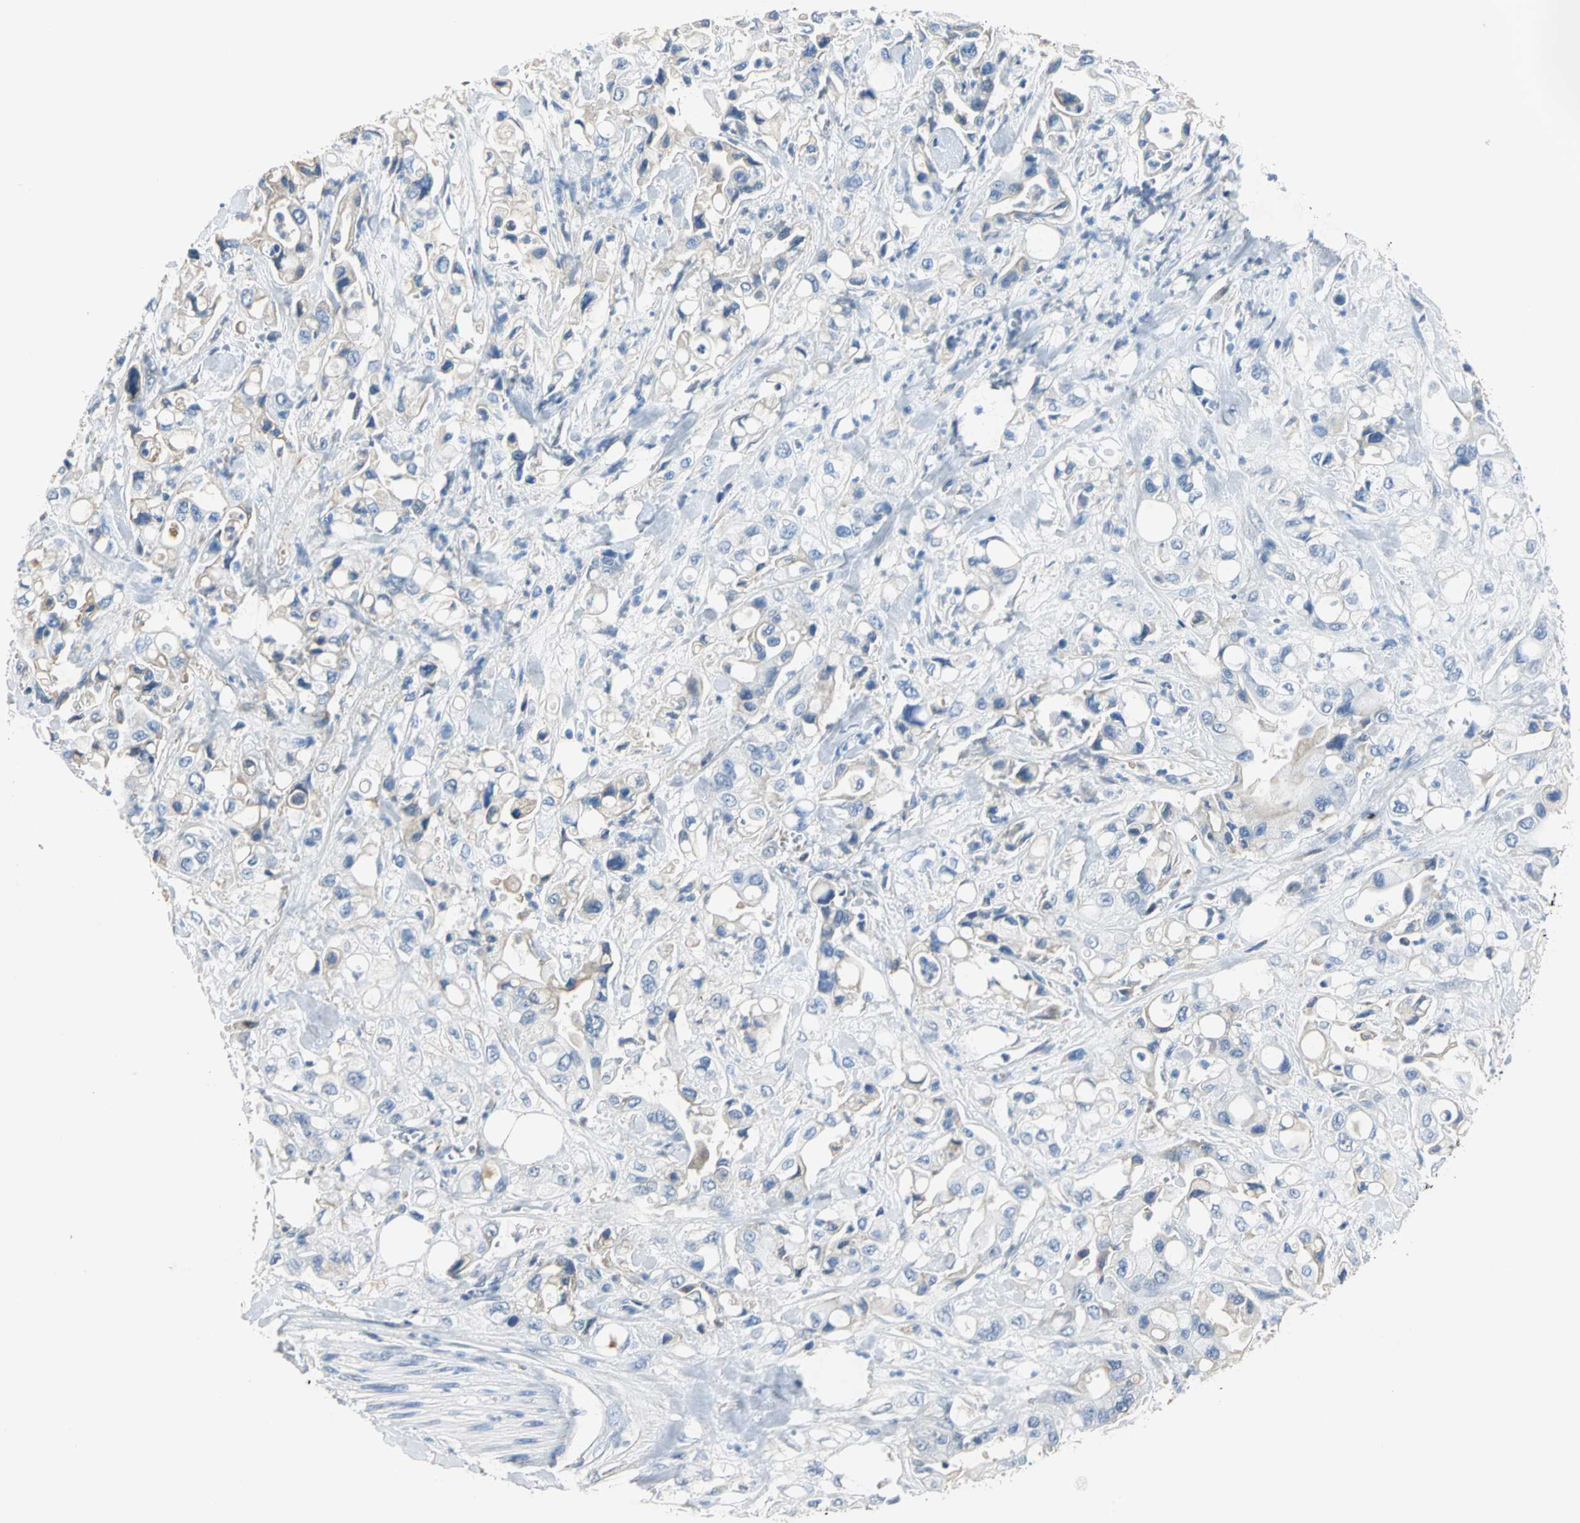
{"staining": {"intensity": "negative", "quantity": "none", "location": "none"}, "tissue": "pancreatic cancer", "cell_type": "Tumor cells", "image_type": "cancer", "snomed": [{"axis": "morphology", "description": "Adenocarcinoma, NOS"}, {"axis": "topography", "description": "Pancreas"}], "caption": "Tumor cells show no significant protein positivity in pancreatic cancer (adenocarcinoma). (DAB (3,3'-diaminobenzidine) IHC, high magnification).", "gene": "GYG2", "patient": {"sex": "male", "age": 70}}